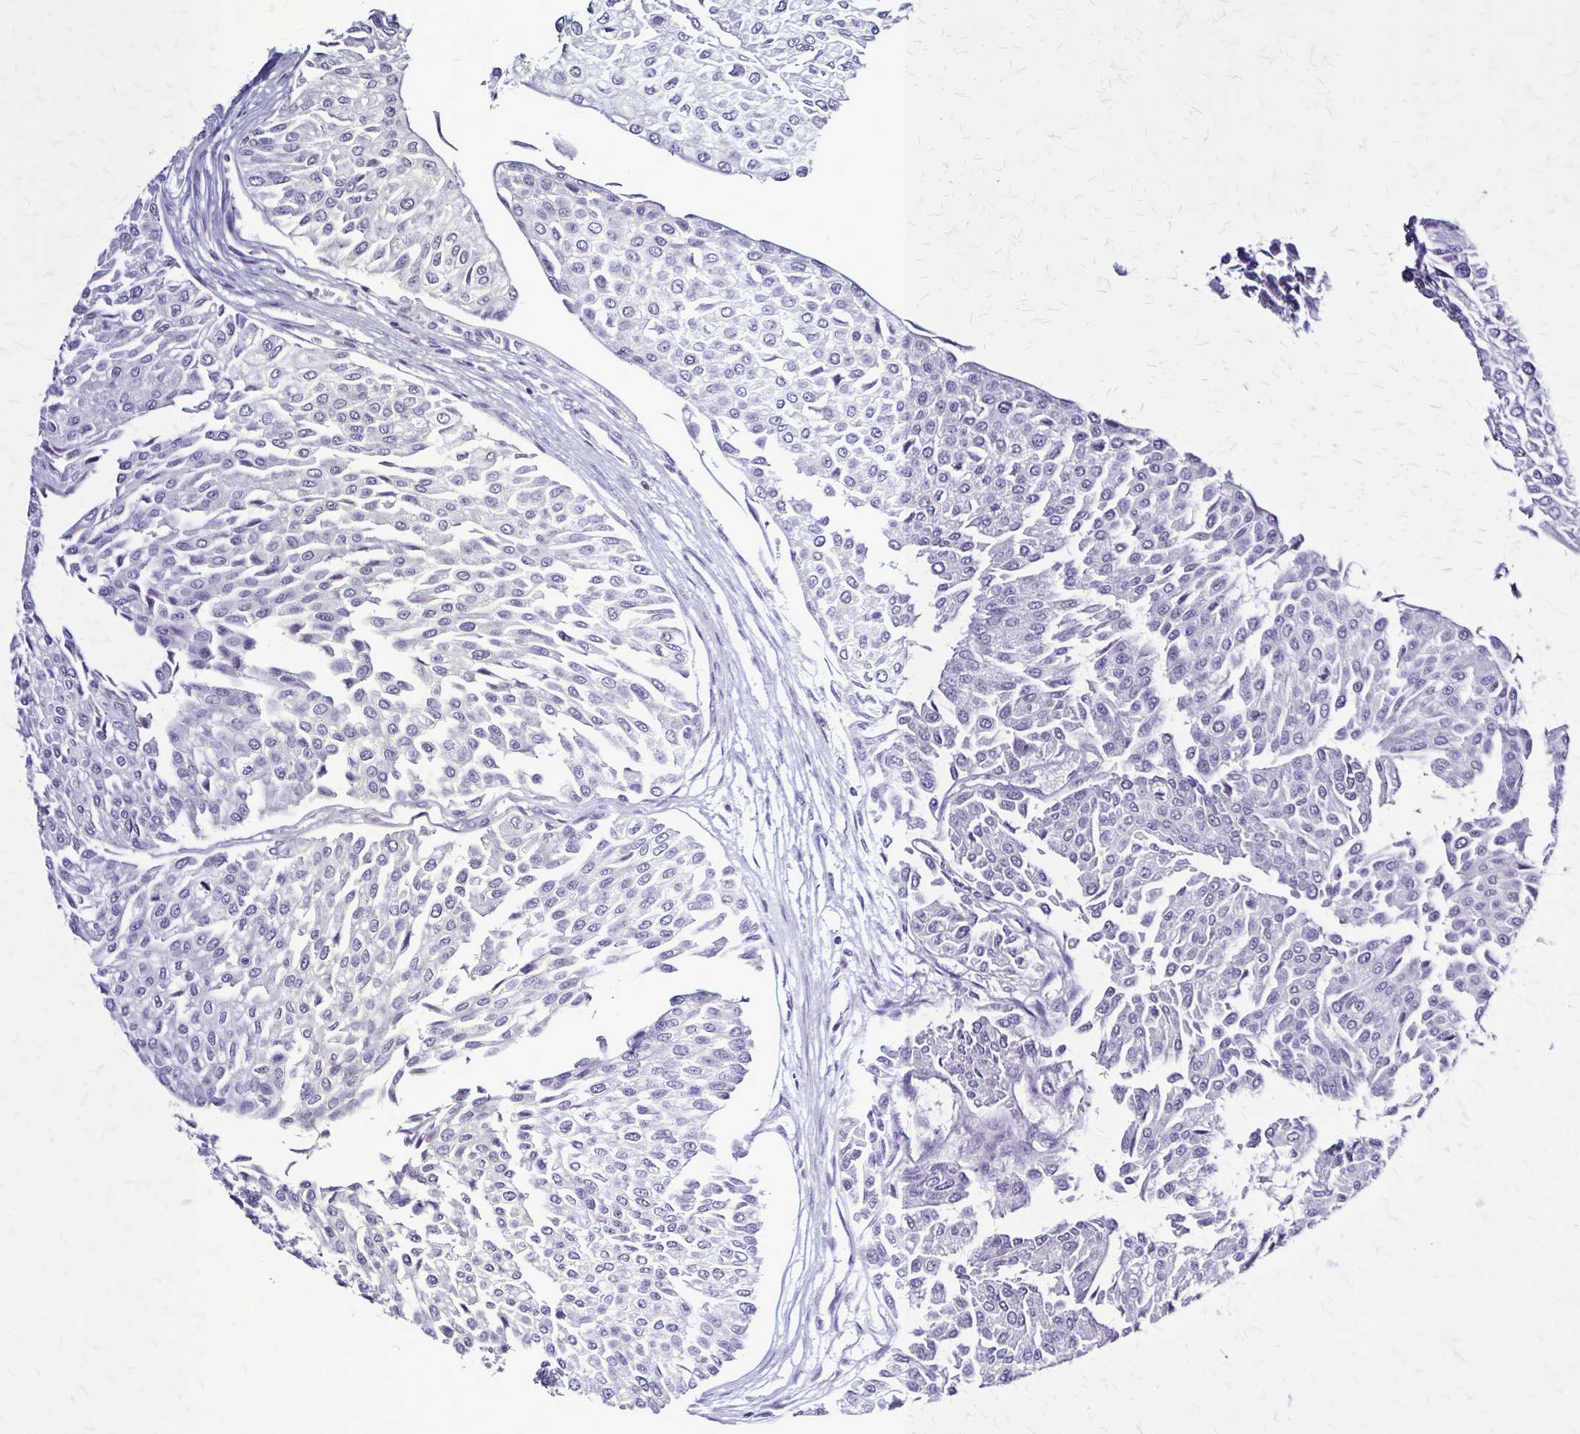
{"staining": {"intensity": "negative", "quantity": "none", "location": "none"}, "tissue": "urothelial cancer", "cell_type": "Tumor cells", "image_type": "cancer", "snomed": [{"axis": "morphology", "description": "Urothelial carcinoma, NOS"}, {"axis": "topography", "description": "Urinary bladder"}], "caption": "Immunohistochemistry (IHC) photomicrograph of human transitional cell carcinoma stained for a protein (brown), which demonstrates no expression in tumor cells. (Immunohistochemistry, brightfield microscopy, high magnification).", "gene": "PLXNA4", "patient": {"sex": "male", "age": 67}}